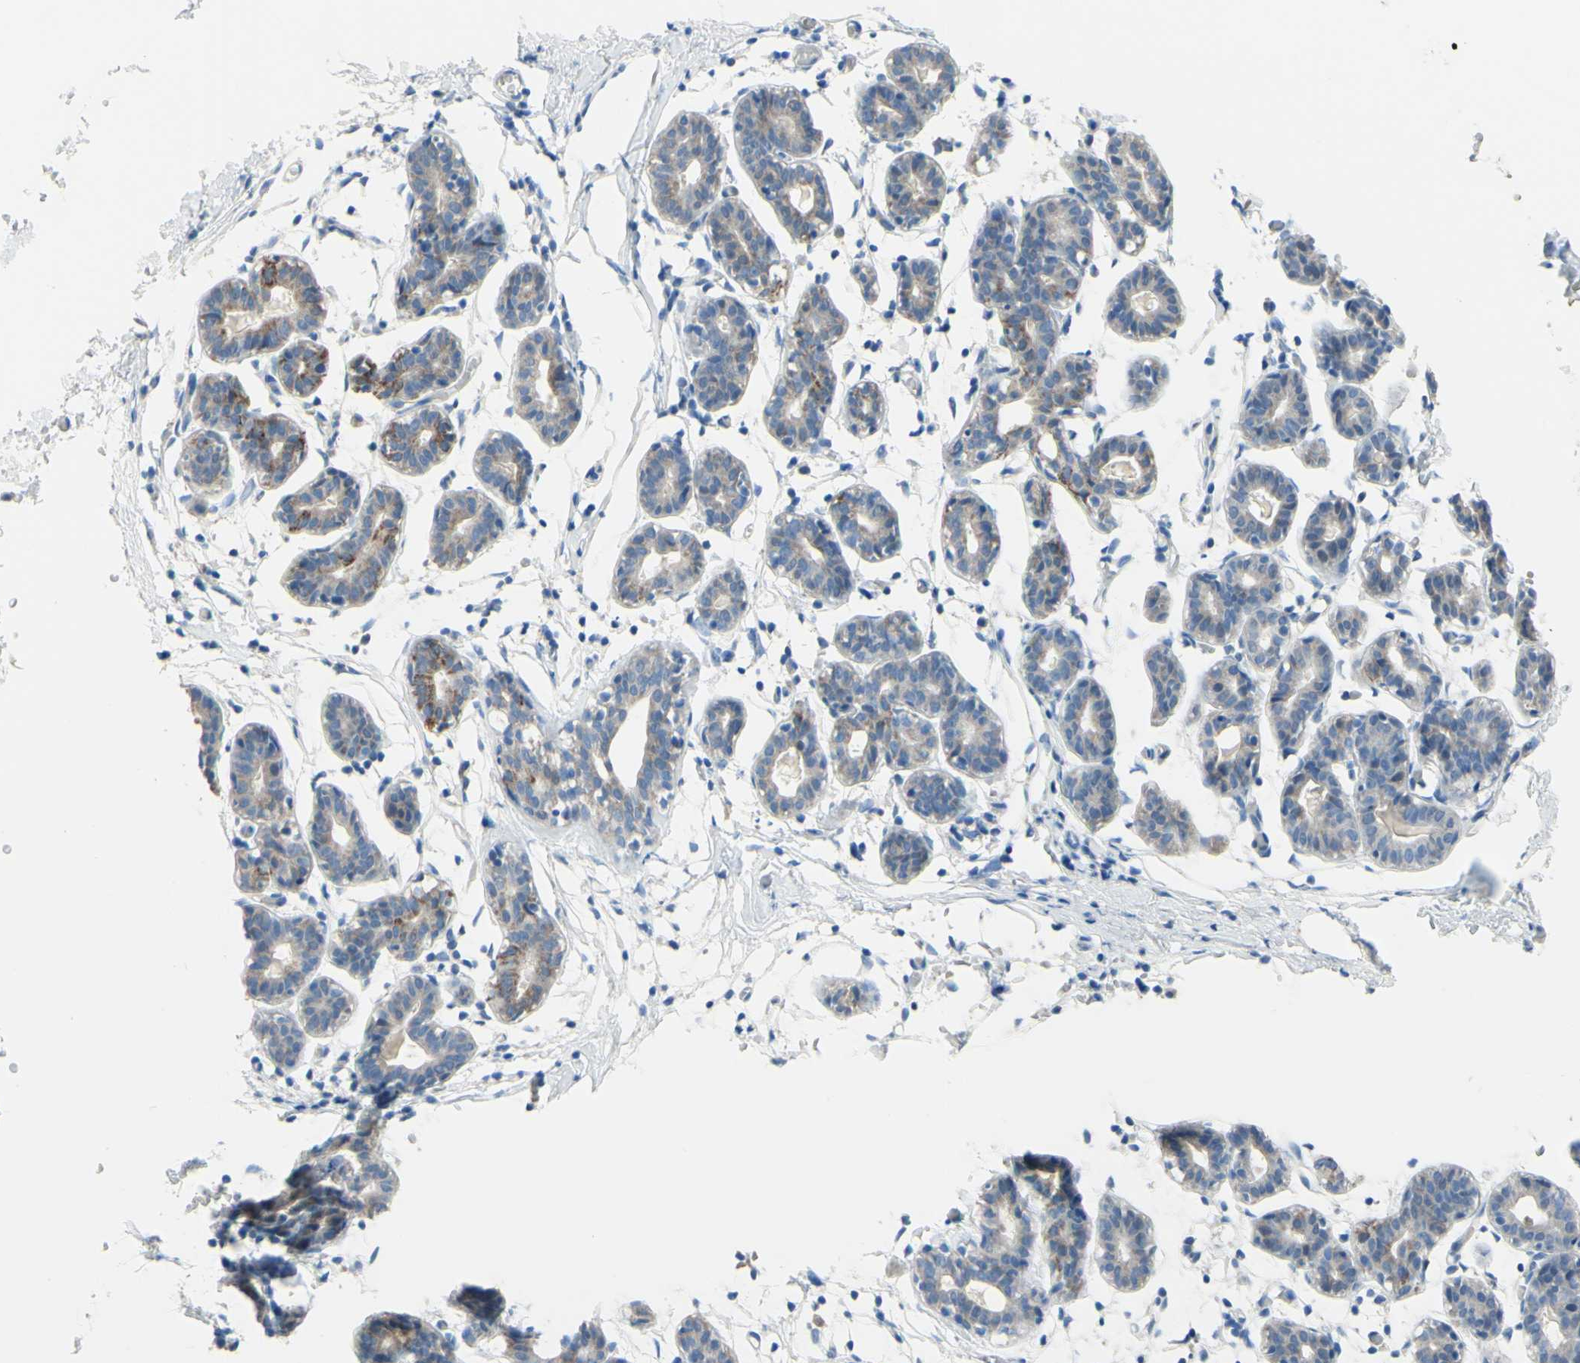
{"staining": {"intensity": "negative", "quantity": "none", "location": "none"}, "tissue": "breast", "cell_type": "Adipocytes", "image_type": "normal", "snomed": [{"axis": "morphology", "description": "Normal tissue, NOS"}, {"axis": "topography", "description": "Breast"}], "caption": "IHC photomicrograph of unremarkable human breast stained for a protein (brown), which shows no positivity in adipocytes.", "gene": "ACADL", "patient": {"sex": "female", "age": 27}}